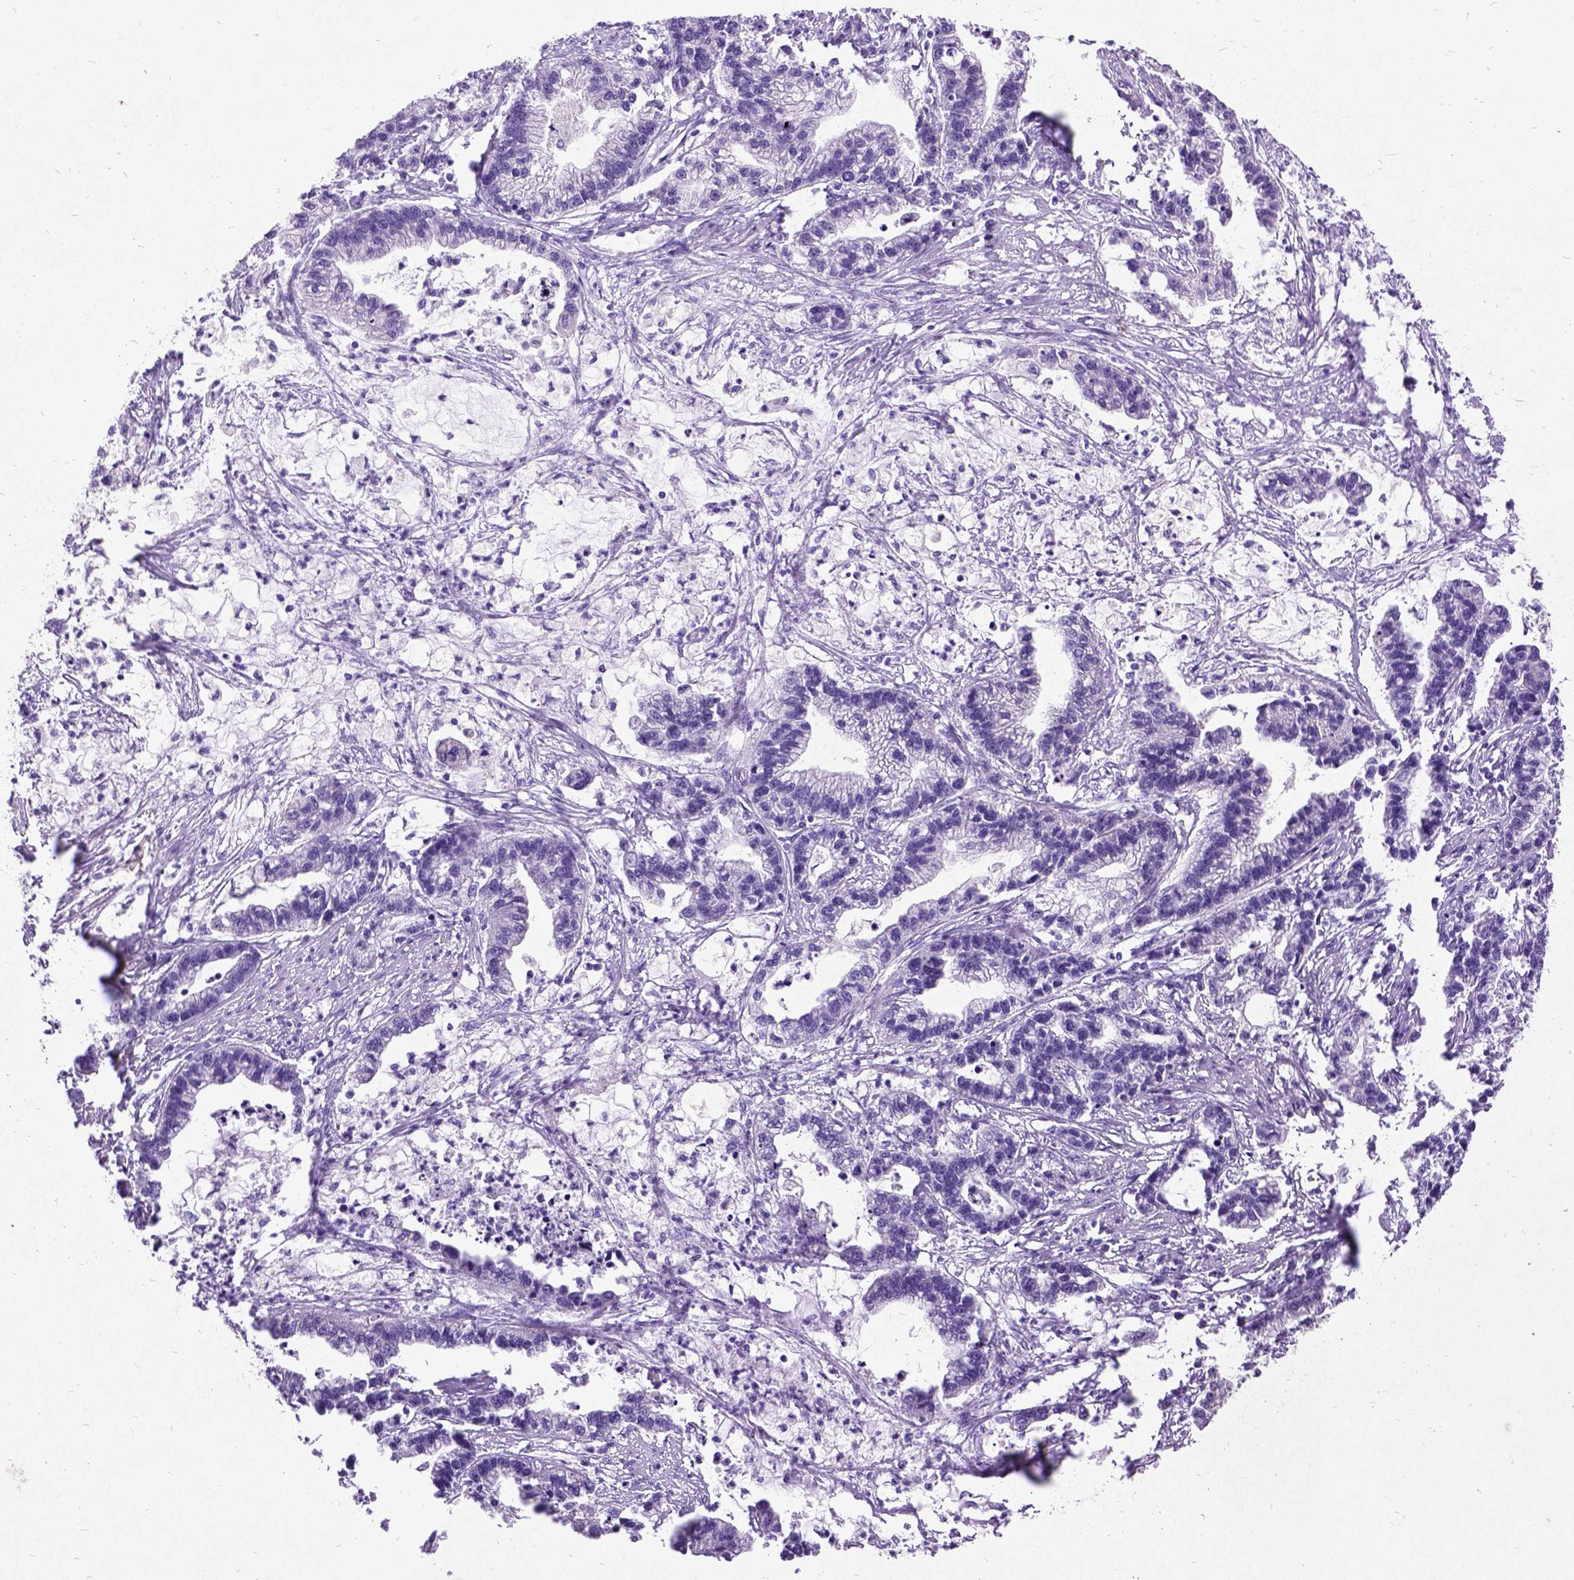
{"staining": {"intensity": "negative", "quantity": "none", "location": "none"}, "tissue": "stomach cancer", "cell_type": "Tumor cells", "image_type": "cancer", "snomed": [{"axis": "morphology", "description": "Adenocarcinoma, NOS"}, {"axis": "topography", "description": "Stomach"}], "caption": "This is an immunohistochemistry photomicrograph of human stomach adenocarcinoma. There is no positivity in tumor cells.", "gene": "NEUROD4", "patient": {"sex": "male", "age": 83}}